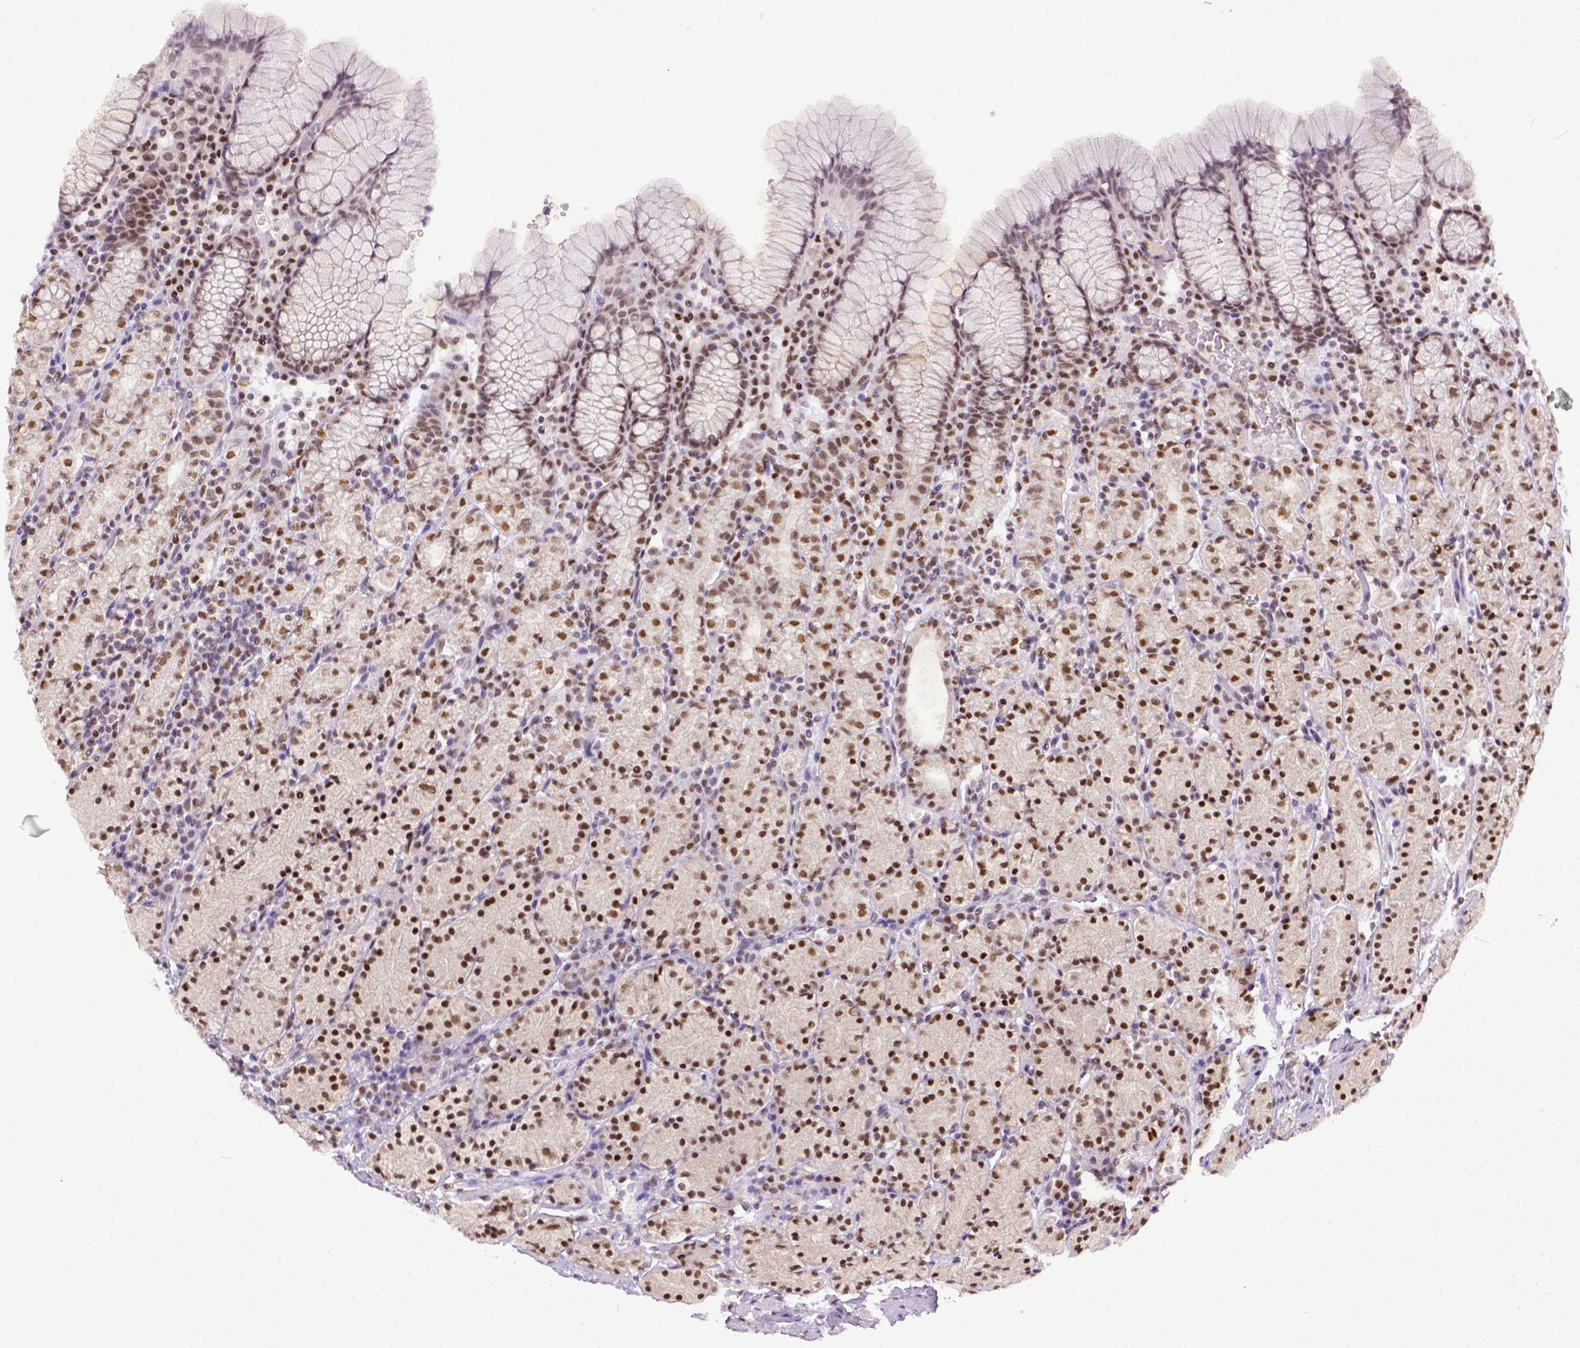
{"staining": {"intensity": "moderate", "quantity": ">75%", "location": "nuclear"}, "tissue": "stomach", "cell_type": "Glandular cells", "image_type": "normal", "snomed": [{"axis": "morphology", "description": "Normal tissue, NOS"}, {"axis": "topography", "description": "Stomach, upper"}, {"axis": "topography", "description": "Stomach"}], "caption": "The photomicrograph exhibits staining of unremarkable stomach, revealing moderate nuclear protein expression (brown color) within glandular cells.", "gene": "ERCC1", "patient": {"sex": "male", "age": 62}}